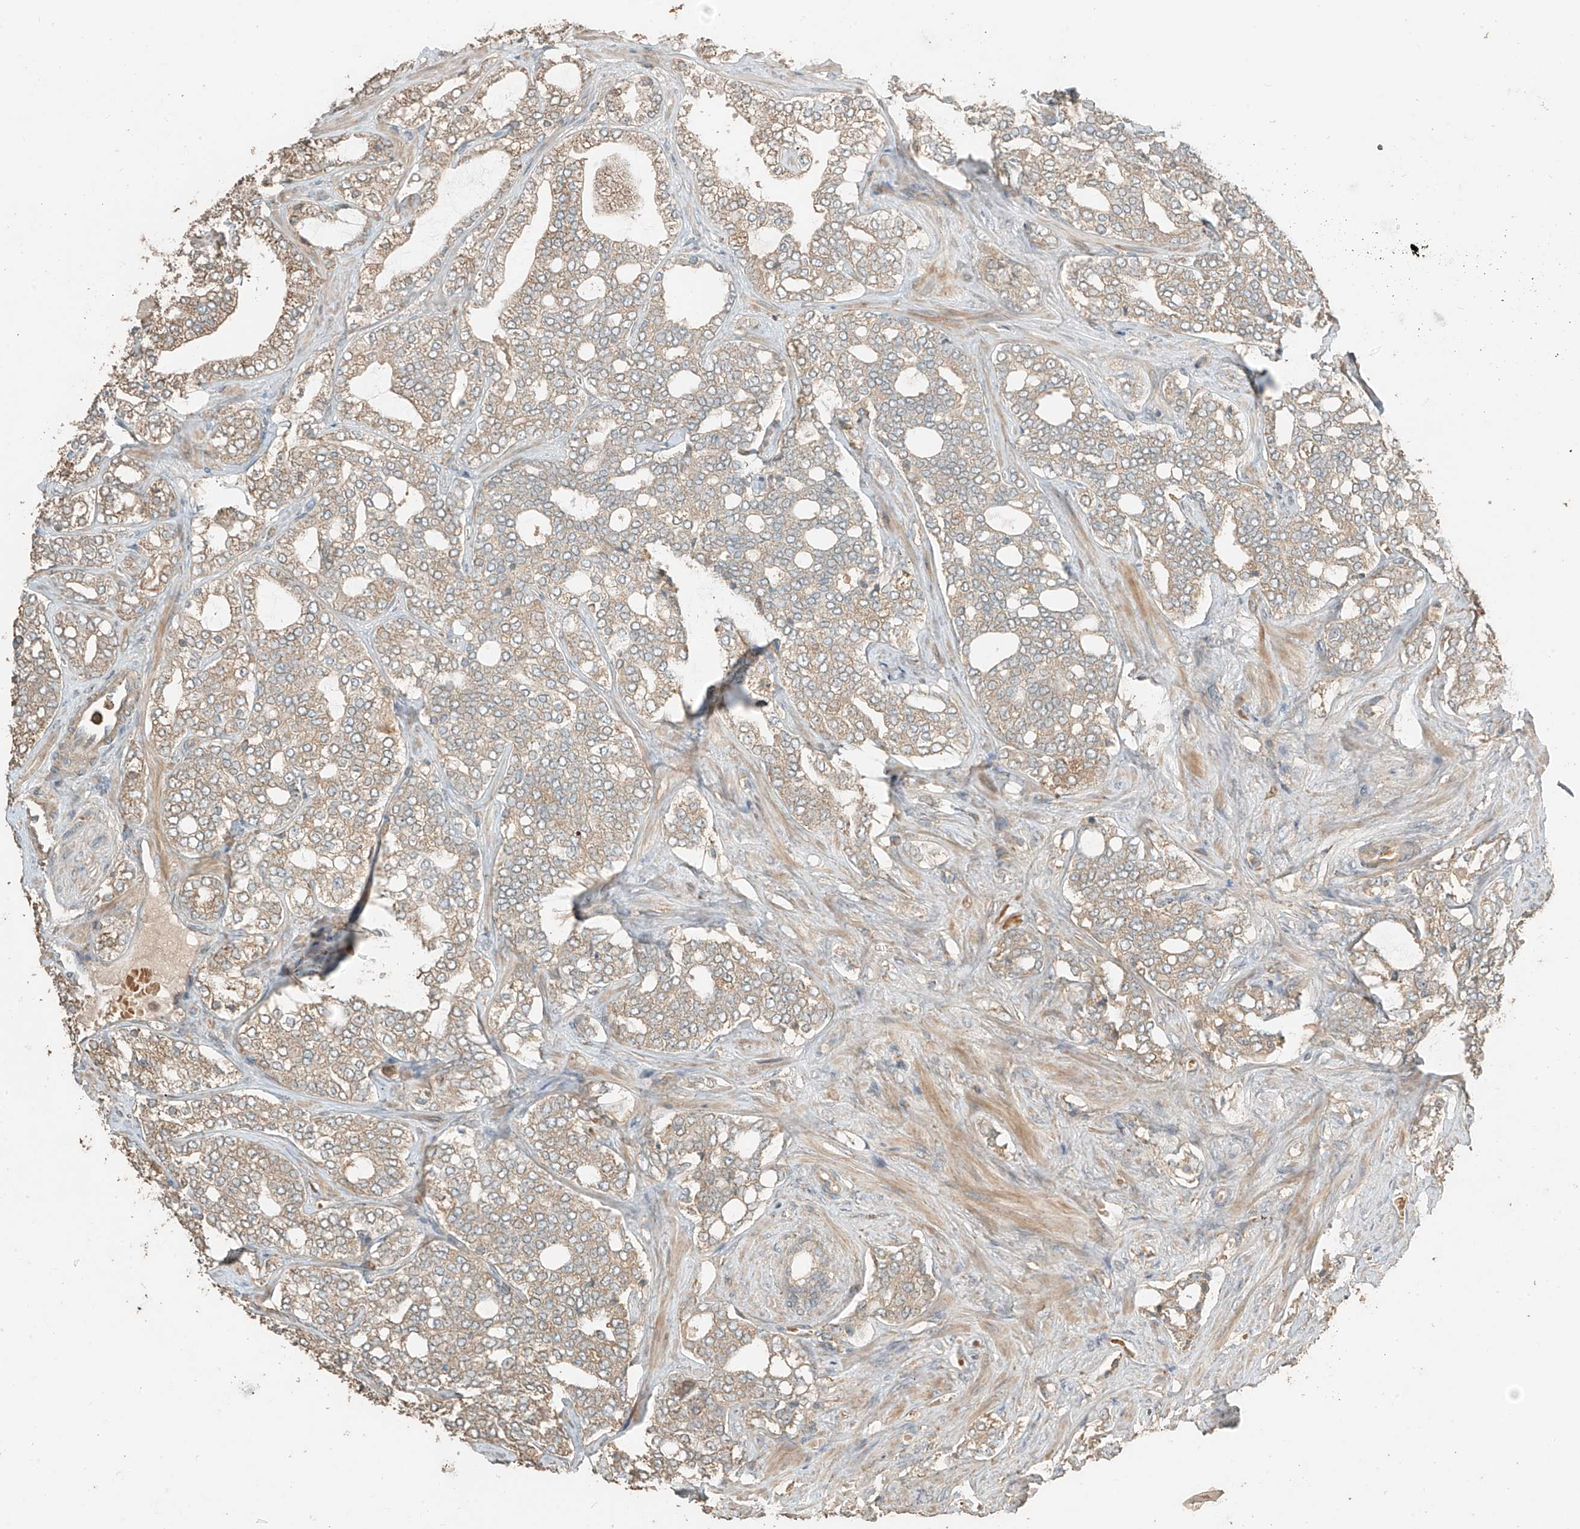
{"staining": {"intensity": "weak", "quantity": ">75%", "location": "cytoplasmic/membranous"}, "tissue": "prostate cancer", "cell_type": "Tumor cells", "image_type": "cancer", "snomed": [{"axis": "morphology", "description": "Adenocarcinoma, High grade"}, {"axis": "topography", "description": "Prostate"}], "caption": "The image displays a brown stain indicating the presence of a protein in the cytoplasmic/membranous of tumor cells in prostate cancer (high-grade adenocarcinoma).", "gene": "RFTN2", "patient": {"sex": "male", "age": 64}}